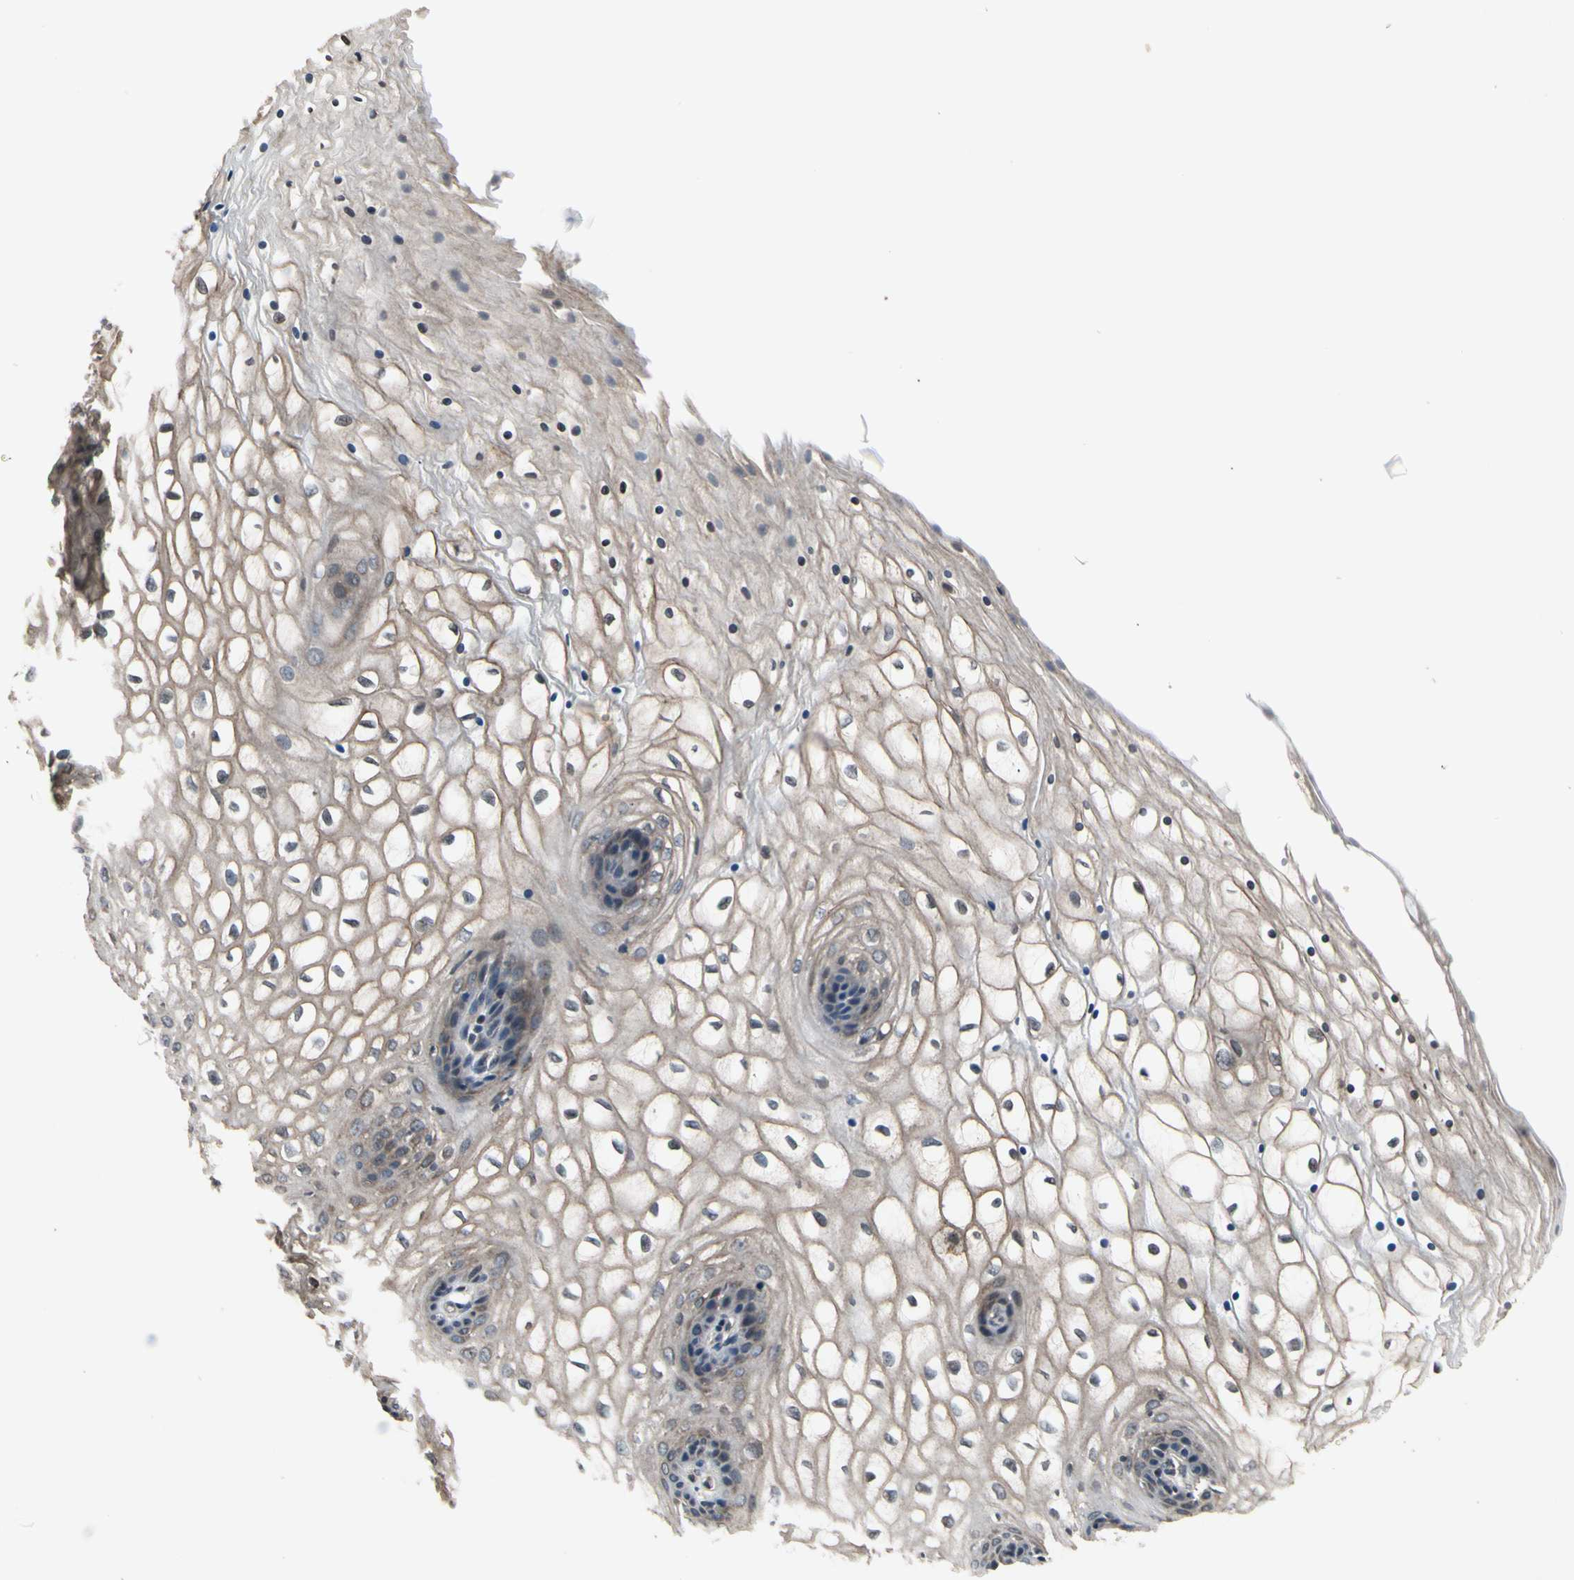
{"staining": {"intensity": "moderate", "quantity": ">75%", "location": "cytoplasmic/membranous"}, "tissue": "vagina", "cell_type": "Squamous epithelial cells", "image_type": "normal", "snomed": [{"axis": "morphology", "description": "Normal tissue, NOS"}, {"axis": "topography", "description": "Vagina"}], "caption": "Brown immunohistochemical staining in unremarkable vagina reveals moderate cytoplasmic/membranous staining in about >75% of squamous epithelial cells. The staining is performed using DAB (3,3'-diaminobenzidine) brown chromogen to label protein expression. The nuclei are counter-stained blue using hematoxylin.", "gene": "MBTPS2", "patient": {"sex": "female", "age": 34}}